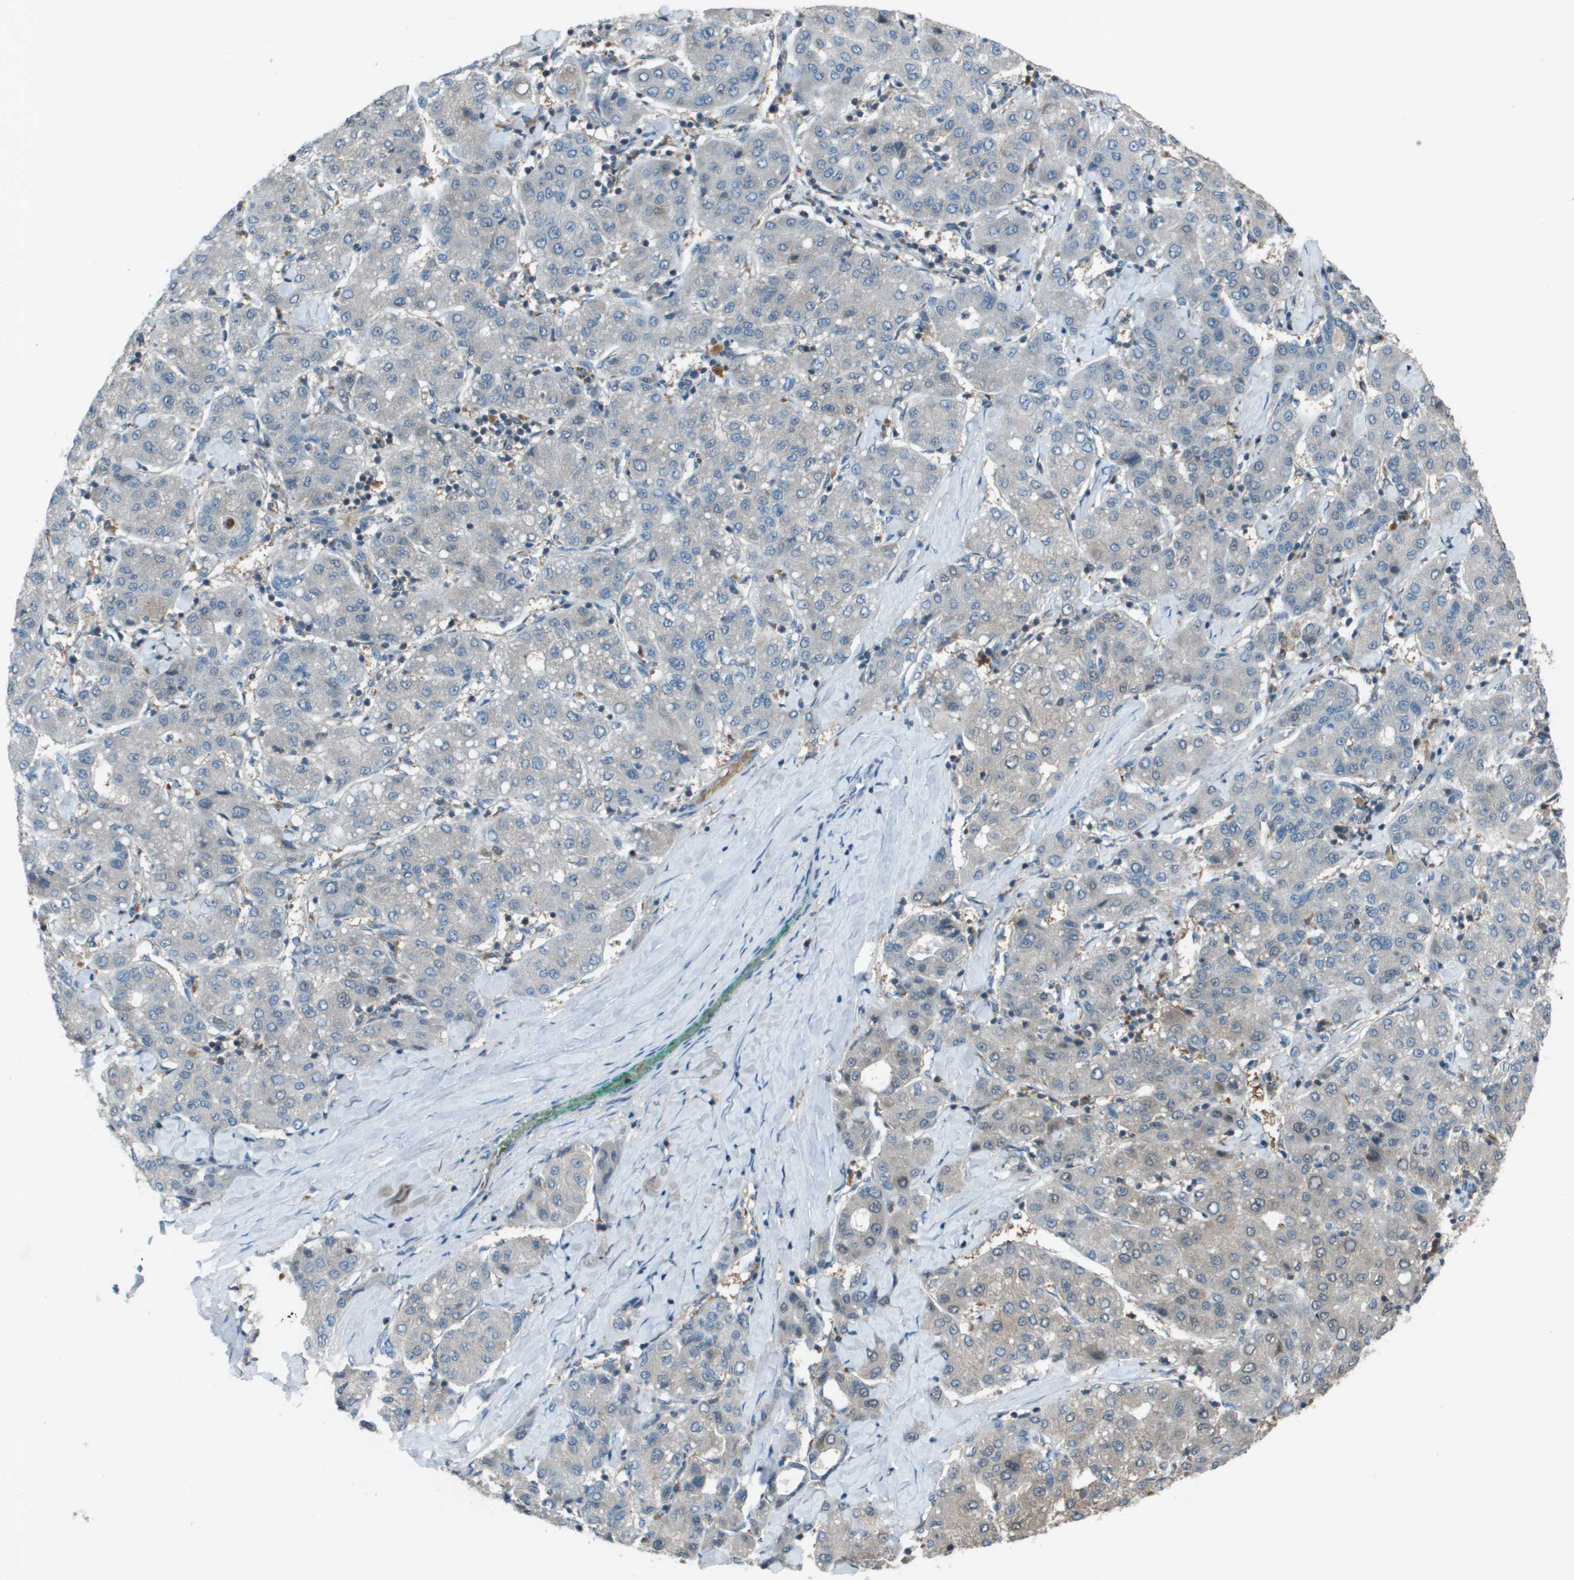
{"staining": {"intensity": "weak", "quantity": "<25%", "location": "cytoplasmic/membranous"}, "tissue": "liver cancer", "cell_type": "Tumor cells", "image_type": "cancer", "snomed": [{"axis": "morphology", "description": "Carcinoma, Hepatocellular, NOS"}, {"axis": "topography", "description": "Liver"}], "caption": "IHC photomicrograph of hepatocellular carcinoma (liver) stained for a protein (brown), which shows no positivity in tumor cells.", "gene": "CAMK4", "patient": {"sex": "male", "age": 65}}